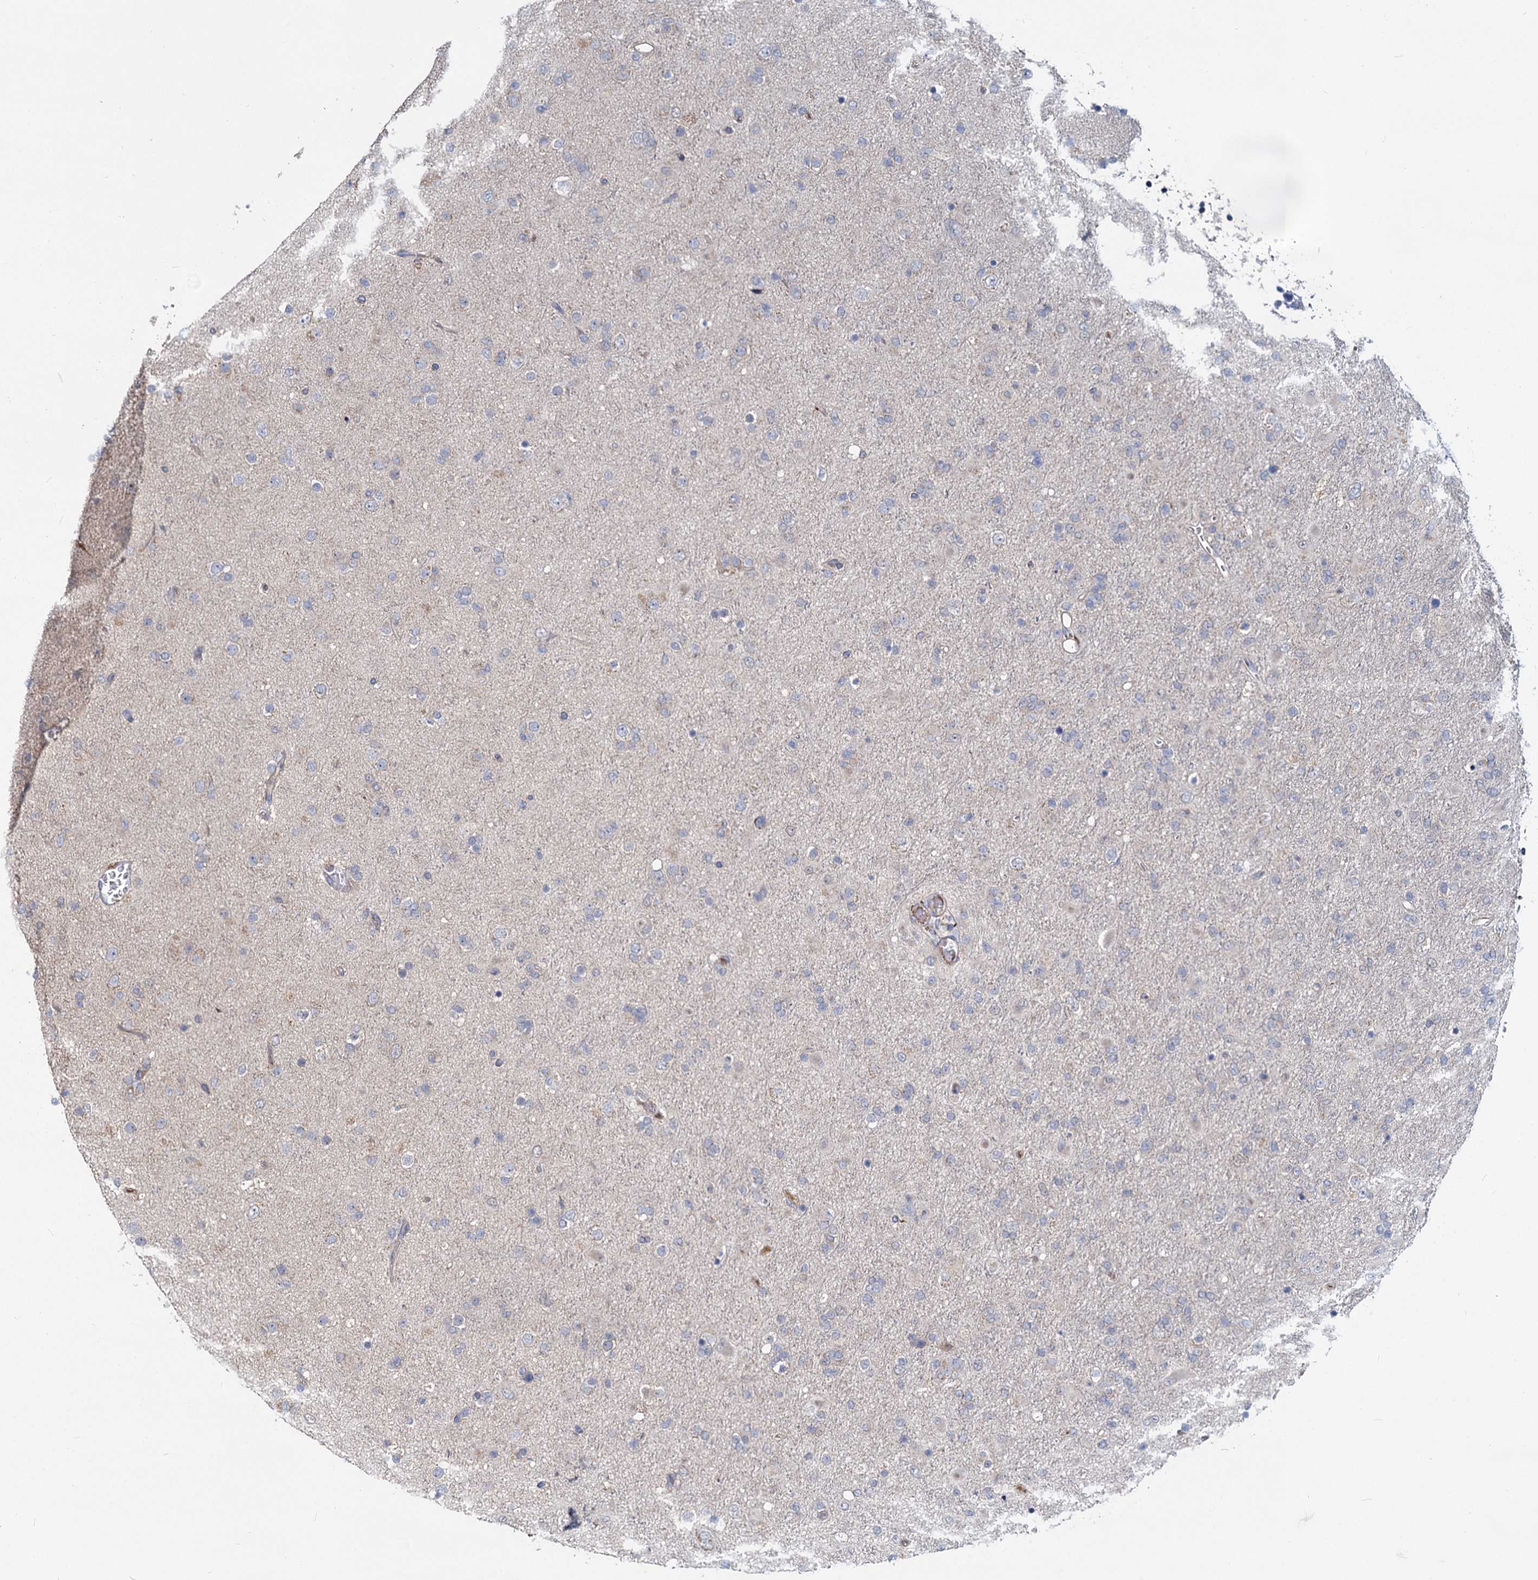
{"staining": {"intensity": "negative", "quantity": "none", "location": "none"}, "tissue": "glioma", "cell_type": "Tumor cells", "image_type": "cancer", "snomed": [{"axis": "morphology", "description": "Glioma, malignant, Low grade"}, {"axis": "topography", "description": "Brain"}], "caption": "DAB (3,3'-diaminobenzidine) immunohistochemical staining of human glioma reveals no significant staining in tumor cells.", "gene": "DCUN1D2", "patient": {"sex": "male", "age": 65}}